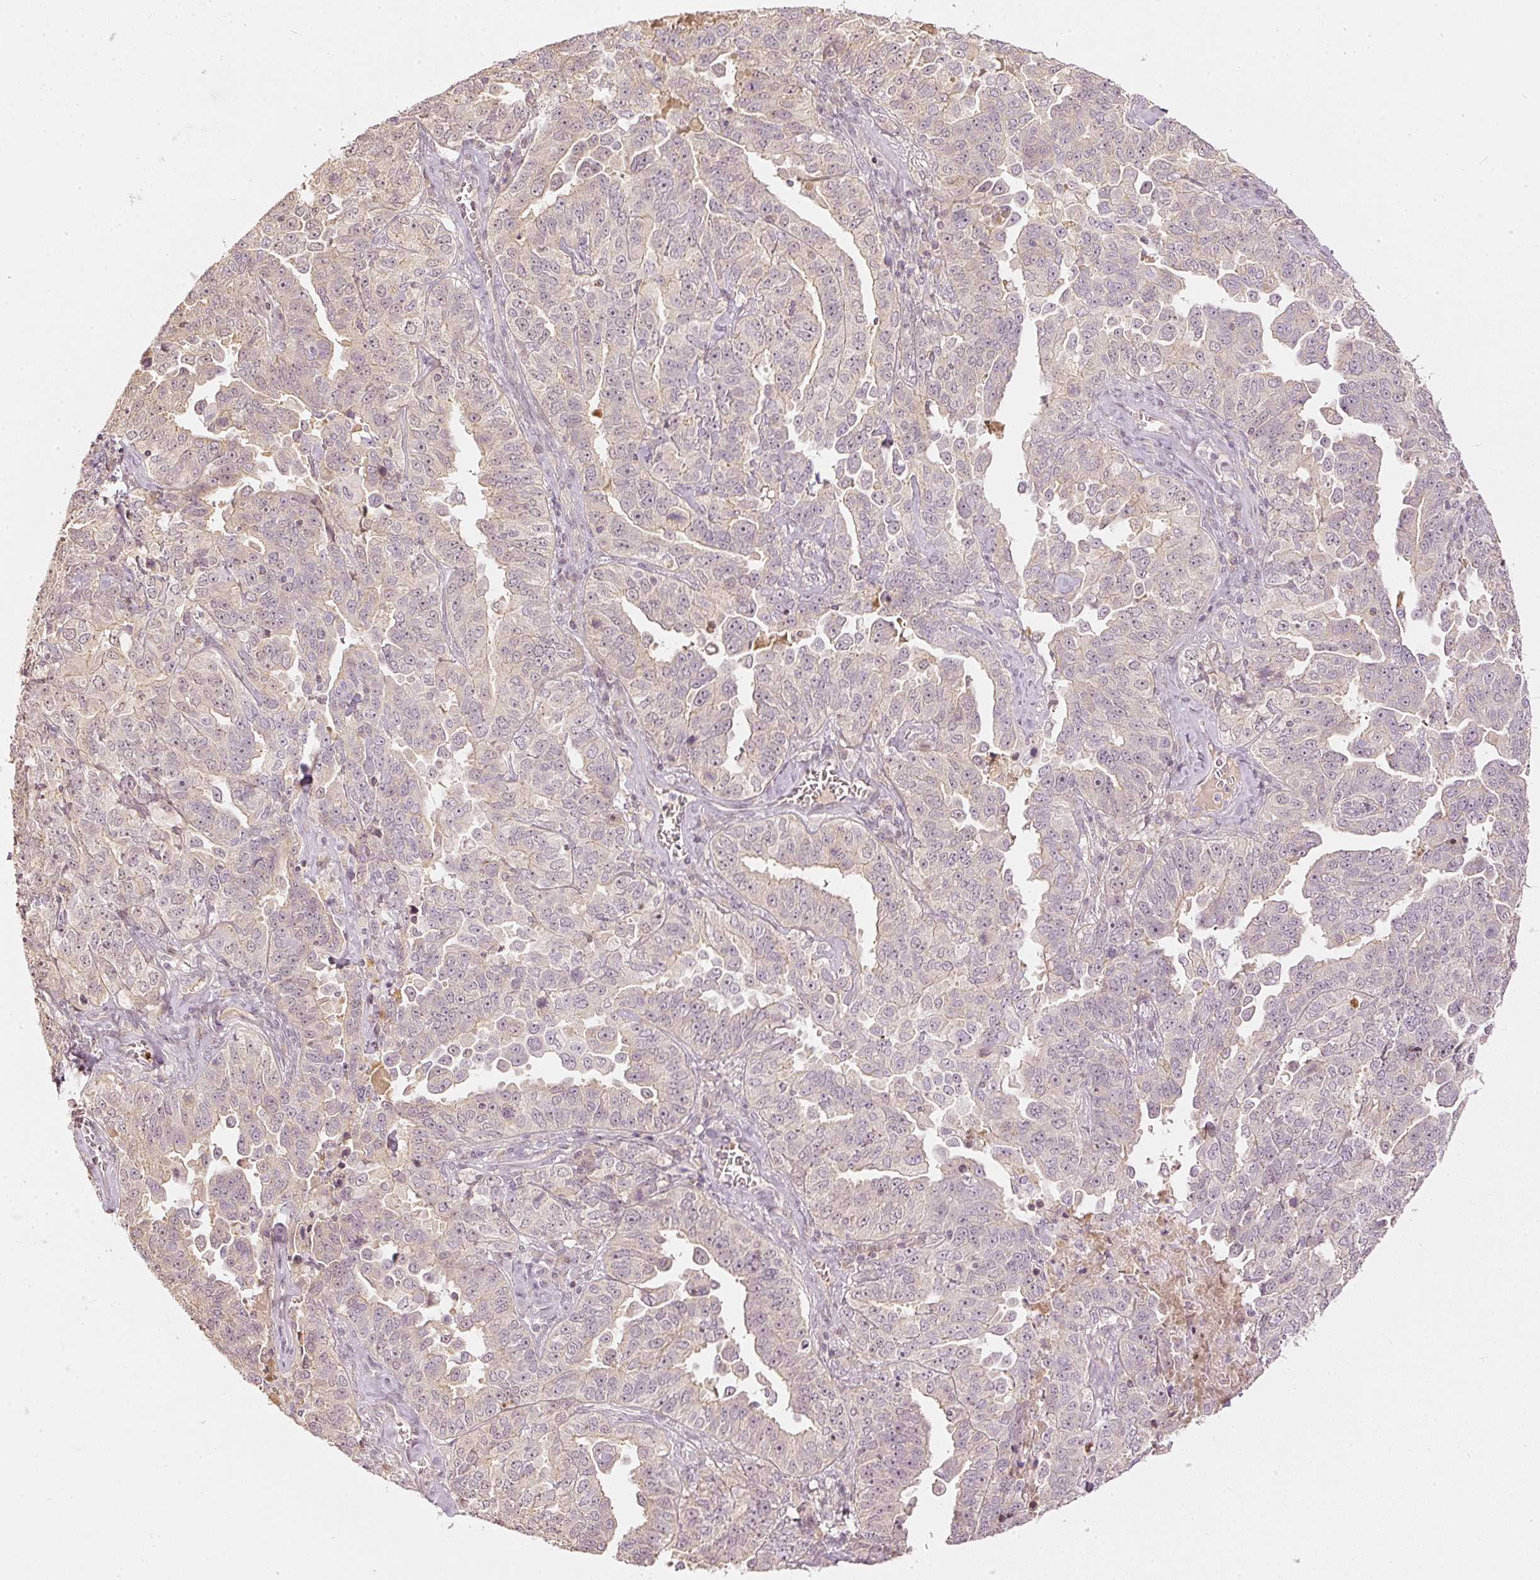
{"staining": {"intensity": "weak", "quantity": "25%-75%", "location": "cytoplasmic/membranous"}, "tissue": "ovarian cancer", "cell_type": "Tumor cells", "image_type": "cancer", "snomed": [{"axis": "morphology", "description": "Carcinoma, endometroid"}, {"axis": "topography", "description": "Ovary"}], "caption": "Ovarian cancer stained with a protein marker shows weak staining in tumor cells.", "gene": "GZMA", "patient": {"sex": "female", "age": 62}}